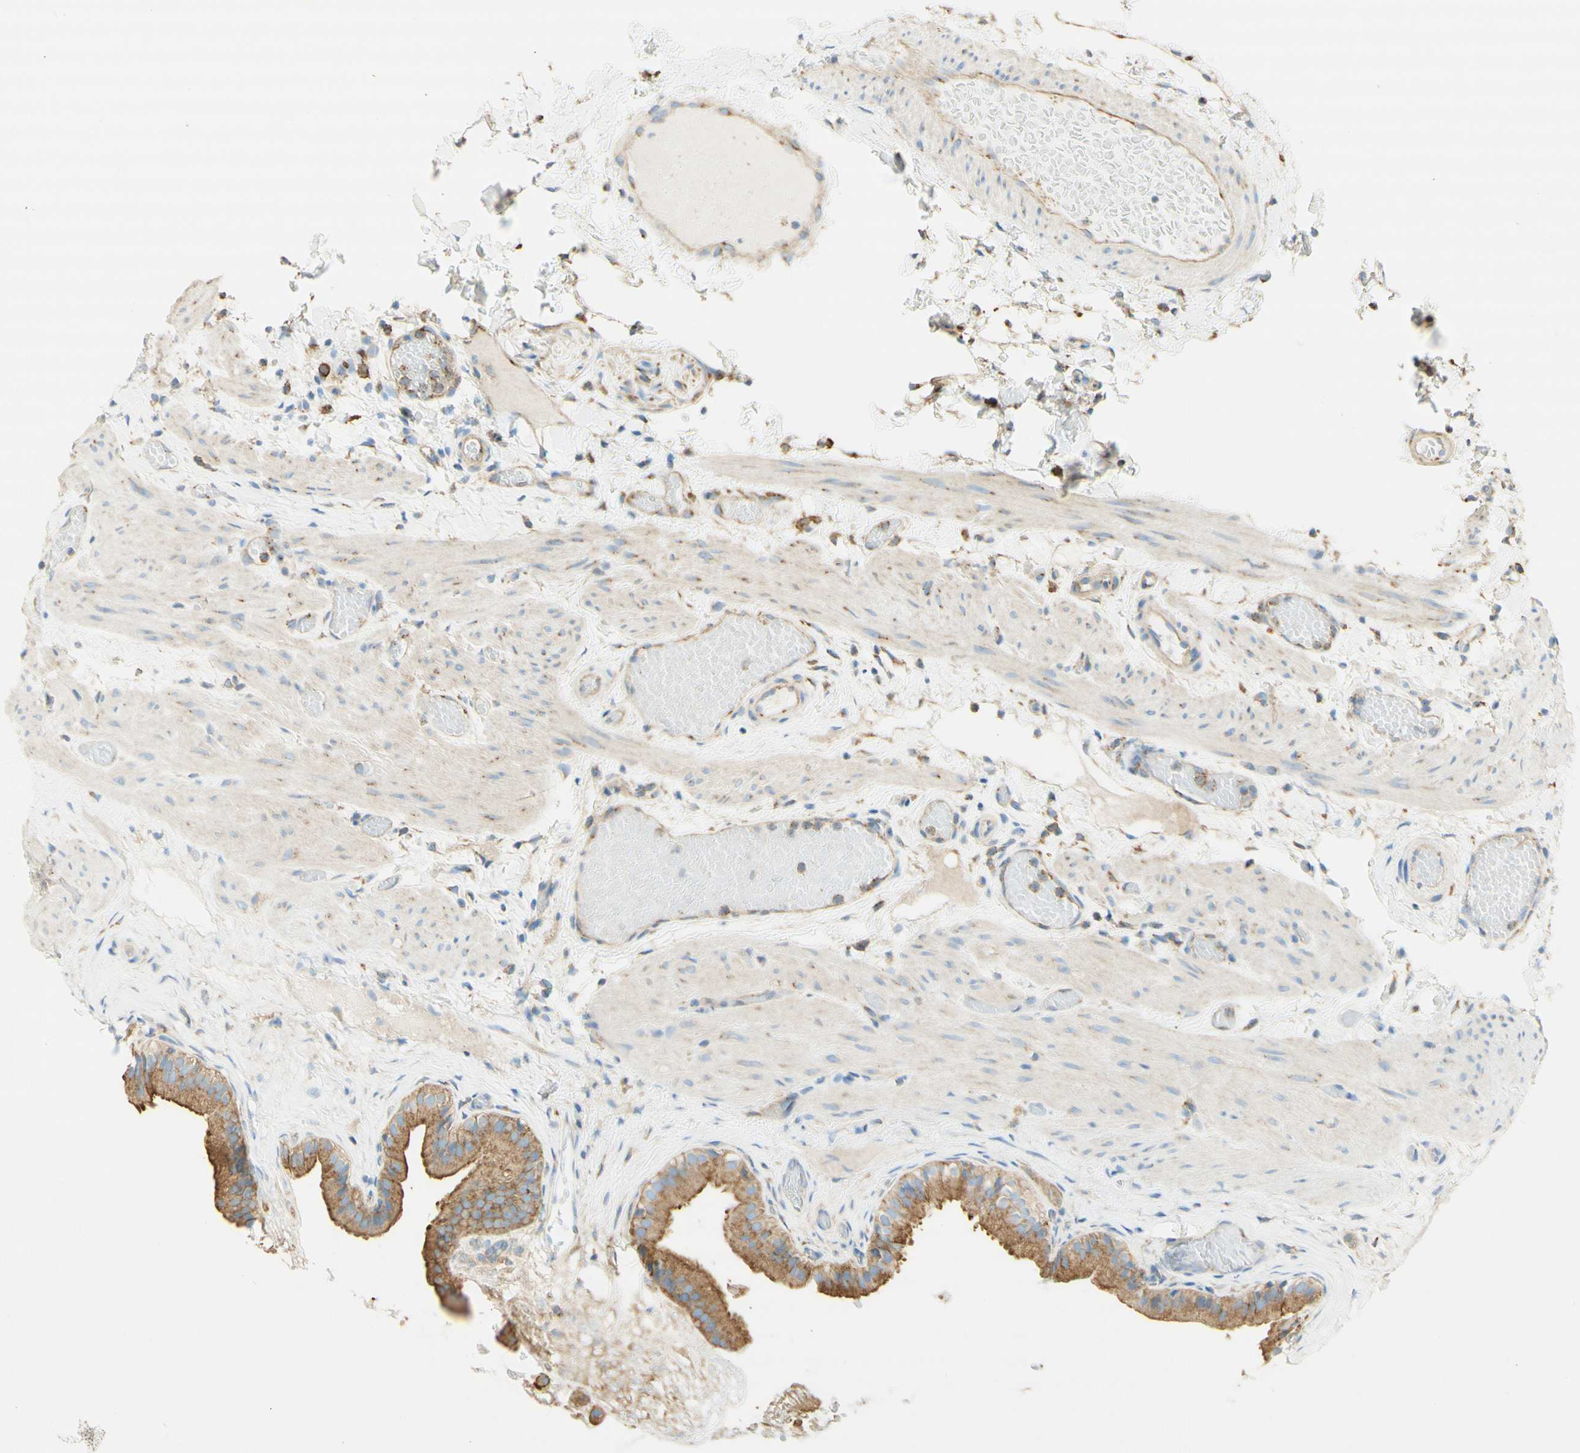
{"staining": {"intensity": "moderate", "quantity": ">75%", "location": "cytoplasmic/membranous"}, "tissue": "gallbladder", "cell_type": "Glandular cells", "image_type": "normal", "snomed": [{"axis": "morphology", "description": "Normal tissue, NOS"}, {"axis": "topography", "description": "Gallbladder"}], "caption": "IHC of normal gallbladder displays medium levels of moderate cytoplasmic/membranous positivity in about >75% of glandular cells. Immunohistochemistry (ihc) stains the protein of interest in brown and the nuclei are stained blue.", "gene": "CLTC", "patient": {"sex": "female", "age": 26}}